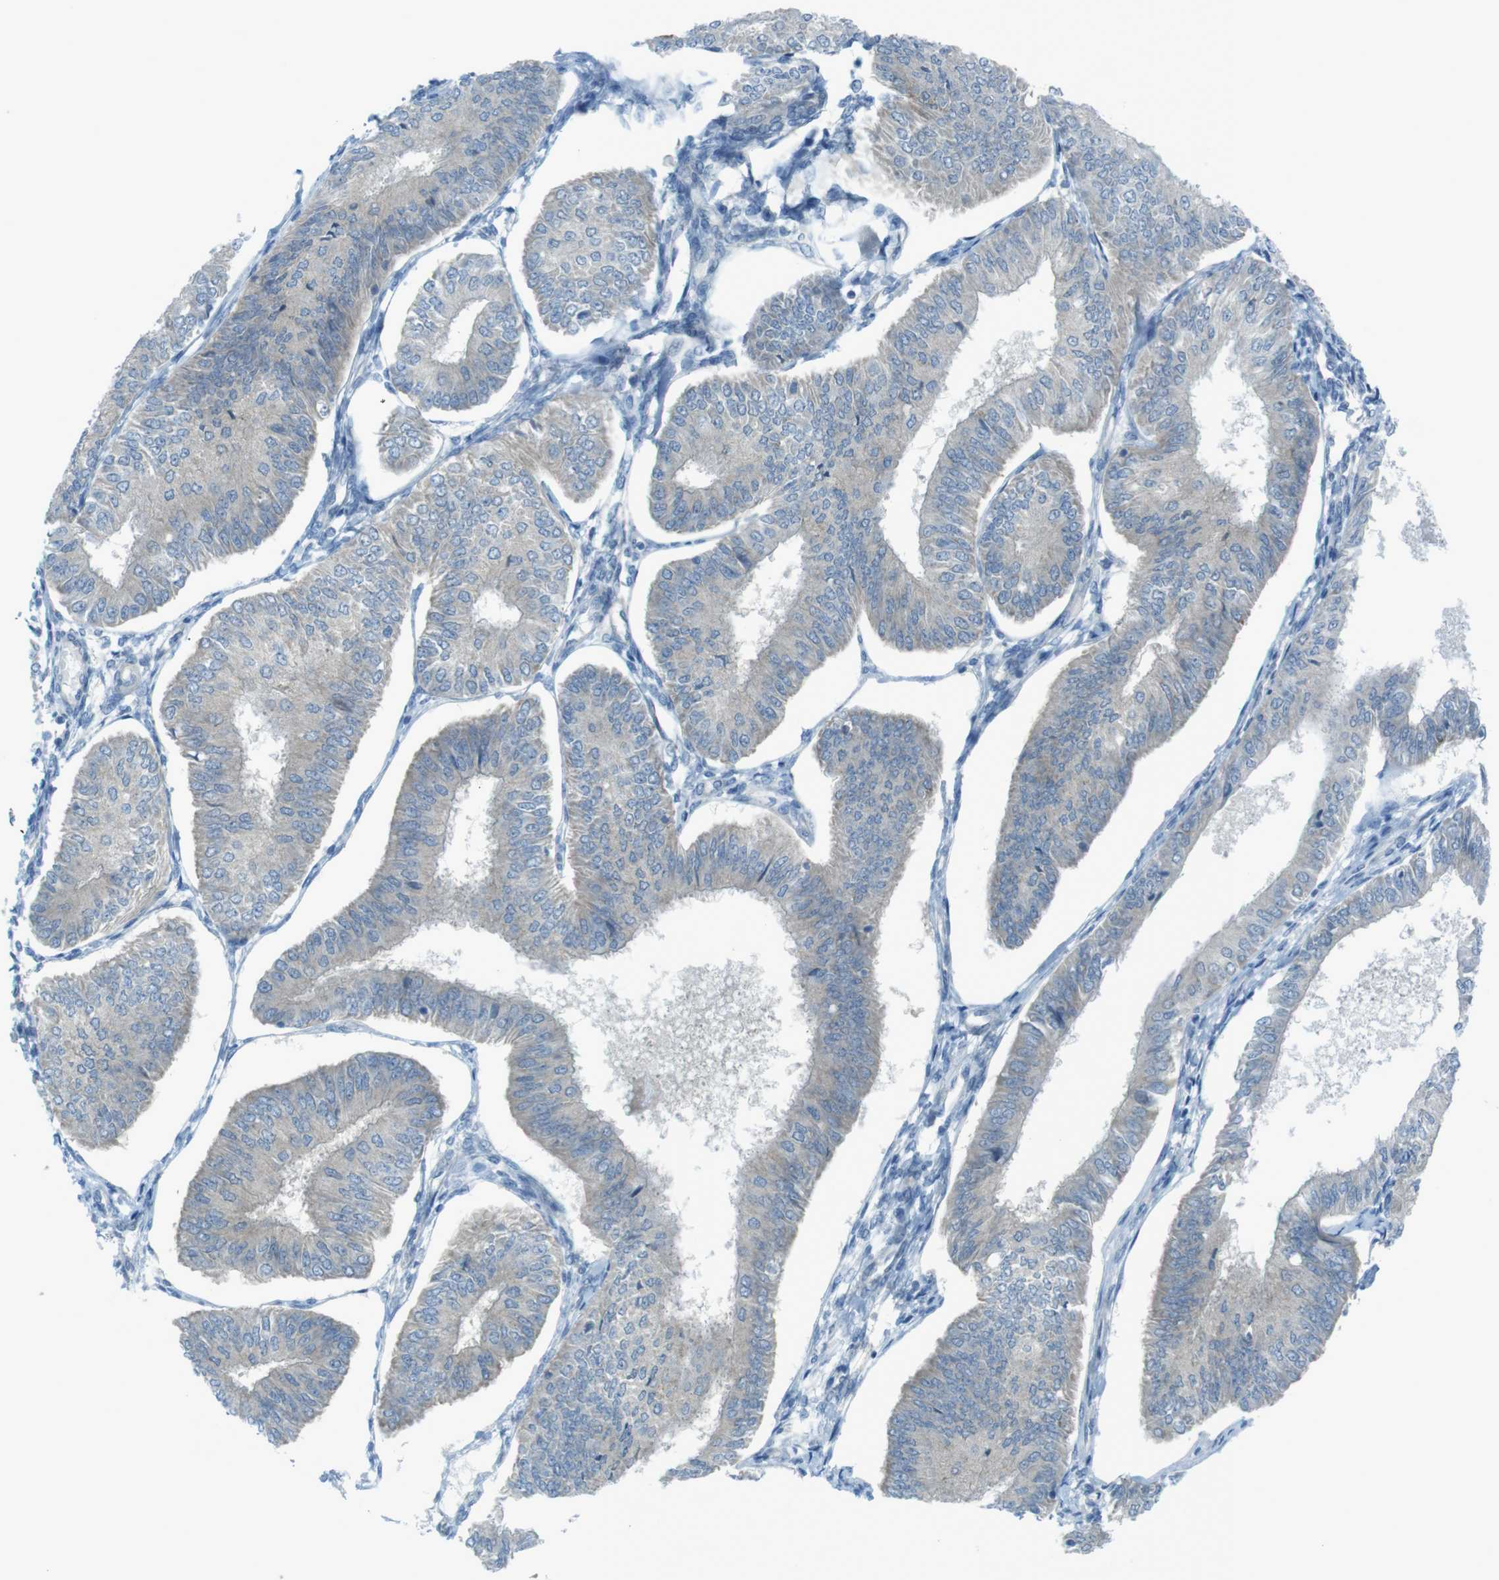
{"staining": {"intensity": "negative", "quantity": "none", "location": "none"}, "tissue": "endometrial cancer", "cell_type": "Tumor cells", "image_type": "cancer", "snomed": [{"axis": "morphology", "description": "Adenocarcinoma, NOS"}, {"axis": "topography", "description": "Endometrium"}], "caption": "This is an IHC histopathology image of human adenocarcinoma (endometrial). There is no positivity in tumor cells.", "gene": "ZDHHC20", "patient": {"sex": "female", "age": 58}}